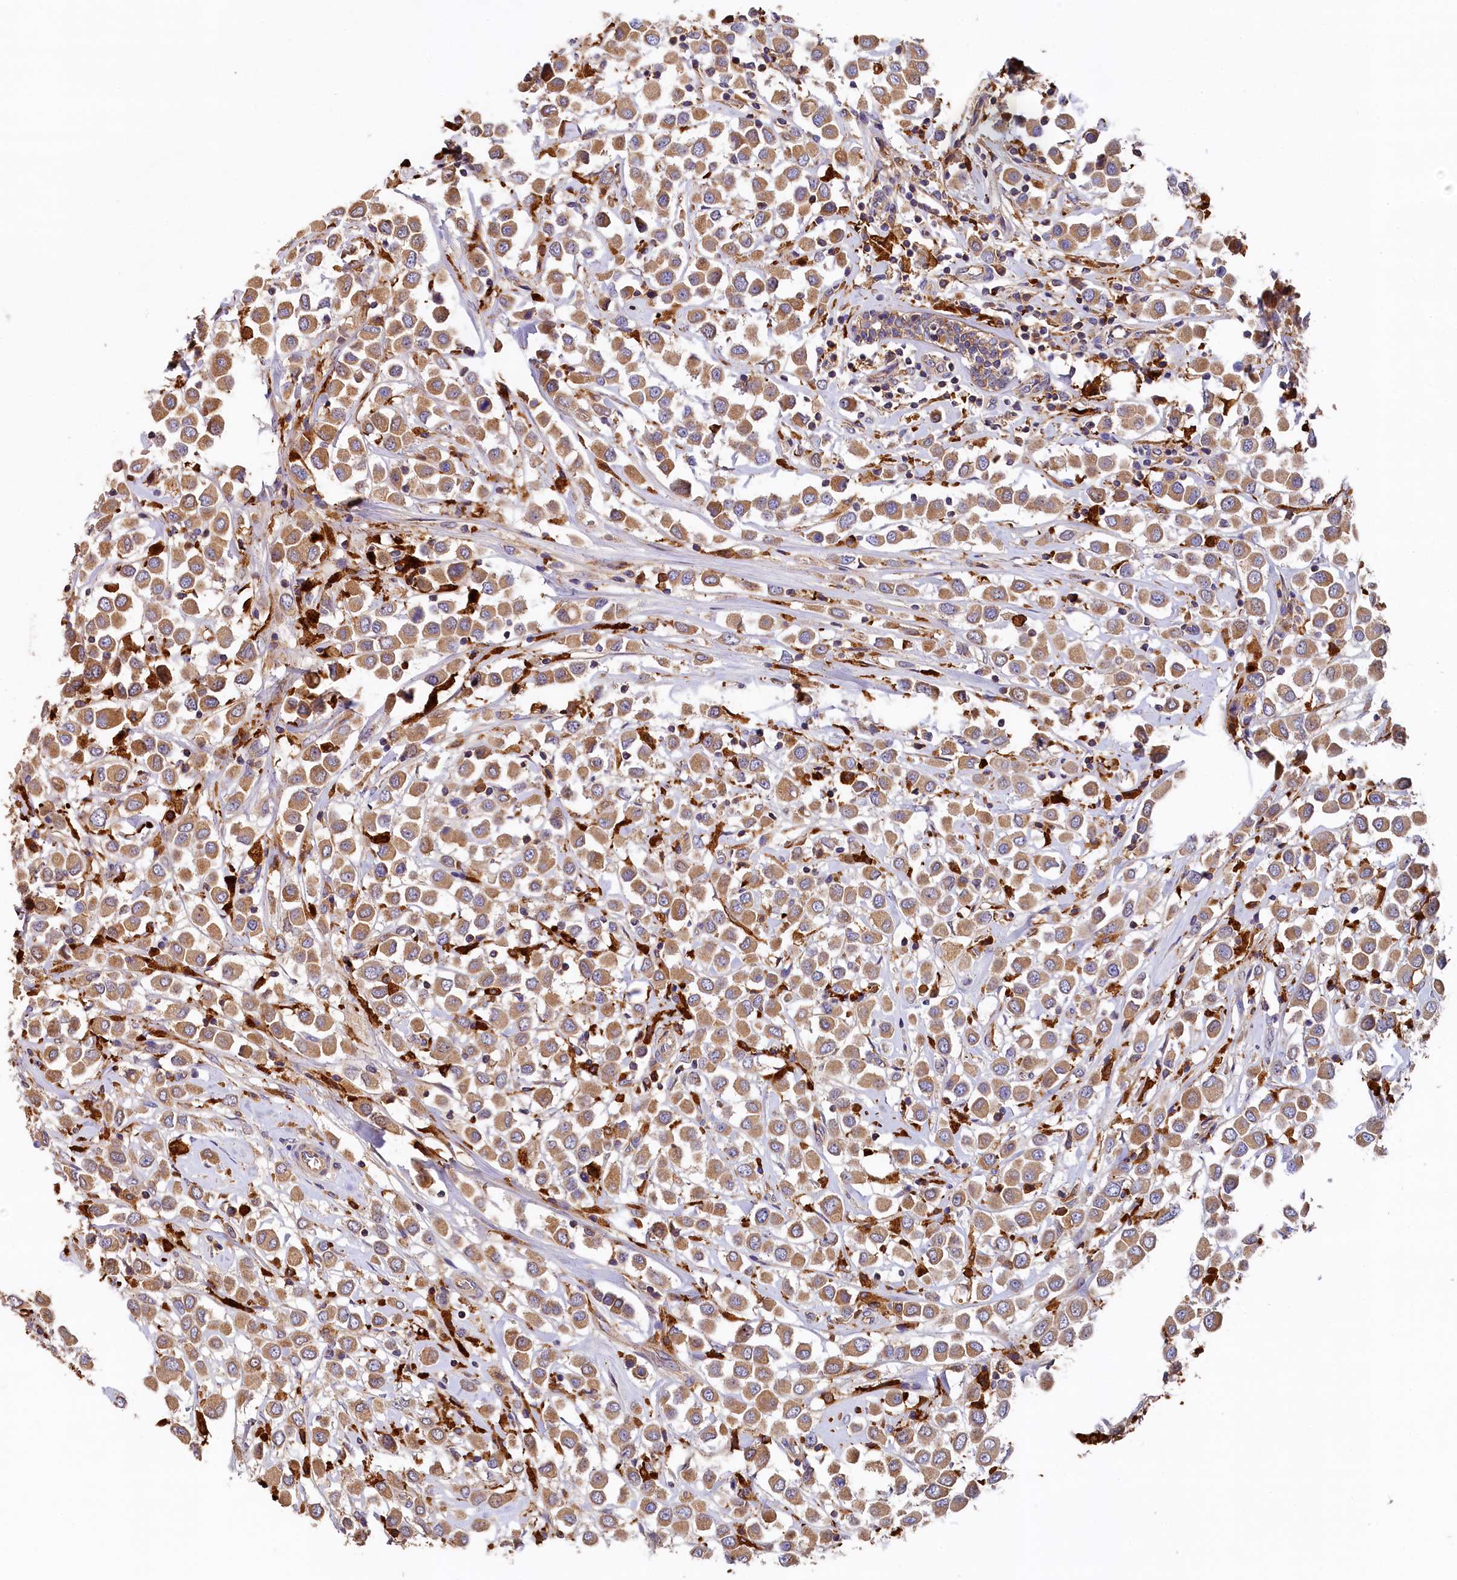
{"staining": {"intensity": "moderate", "quantity": ">75%", "location": "cytoplasmic/membranous"}, "tissue": "breast cancer", "cell_type": "Tumor cells", "image_type": "cancer", "snomed": [{"axis": "morphology", "description": "Duct carcinoma"}, {"axis": "topography", "description": "Breast"}], "caption": "Breast cancer tissue shows moderate cytoplasmic/membranous staining in approximately >75% of tumor cells The staining was performed using DAB (3,3'-diaminobenzidine), with brown indicating positive protein expression. Nuclei are stained blue with hematoxylin.", "gene": "SEC31B", "patient": {"sex": "female", "age": 61}}